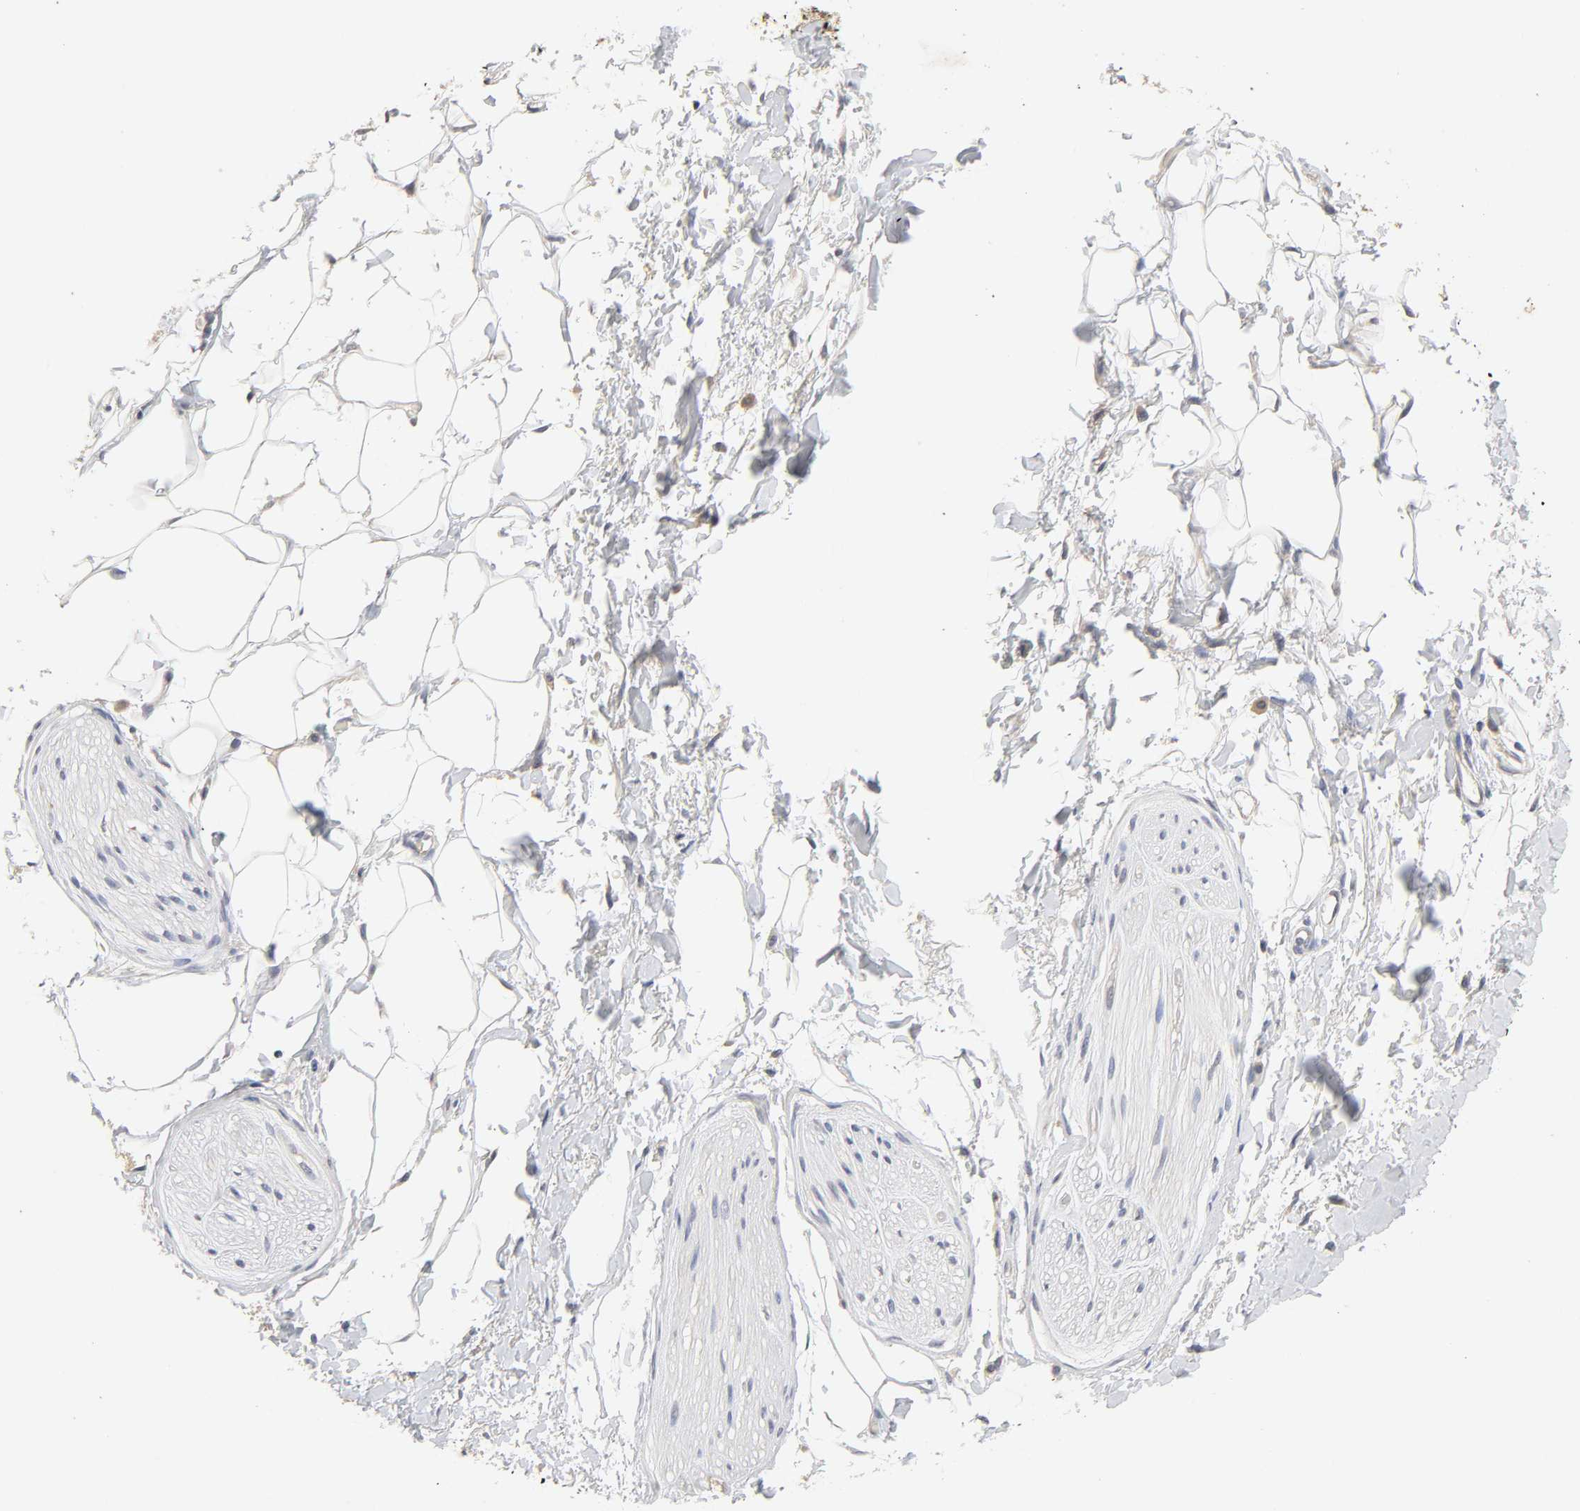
{"staining": {"intensity": "weak", "quantity": "25%-75%", "location": "cytoplasmic/membranous"}, "tissue": "adipose tissue", "cell_type": "Adipocytes", "image_type": "normal", "snomed": [{"axis": "morphology", "description": "Normal tissue, NOS"}, {"axis": "topography", "description": "Soft tissue"}, {"axis": "topography", "description": "Peripheral nerve tissue"}], "caption": "Adipose tissue stained for a protein (brown) exhibits weak cytoplasmic/membranous positive expression in about 25%-75% of adipocytes.", "gene": "CXADR", "patient": {"sex": "female", "age": 71}}